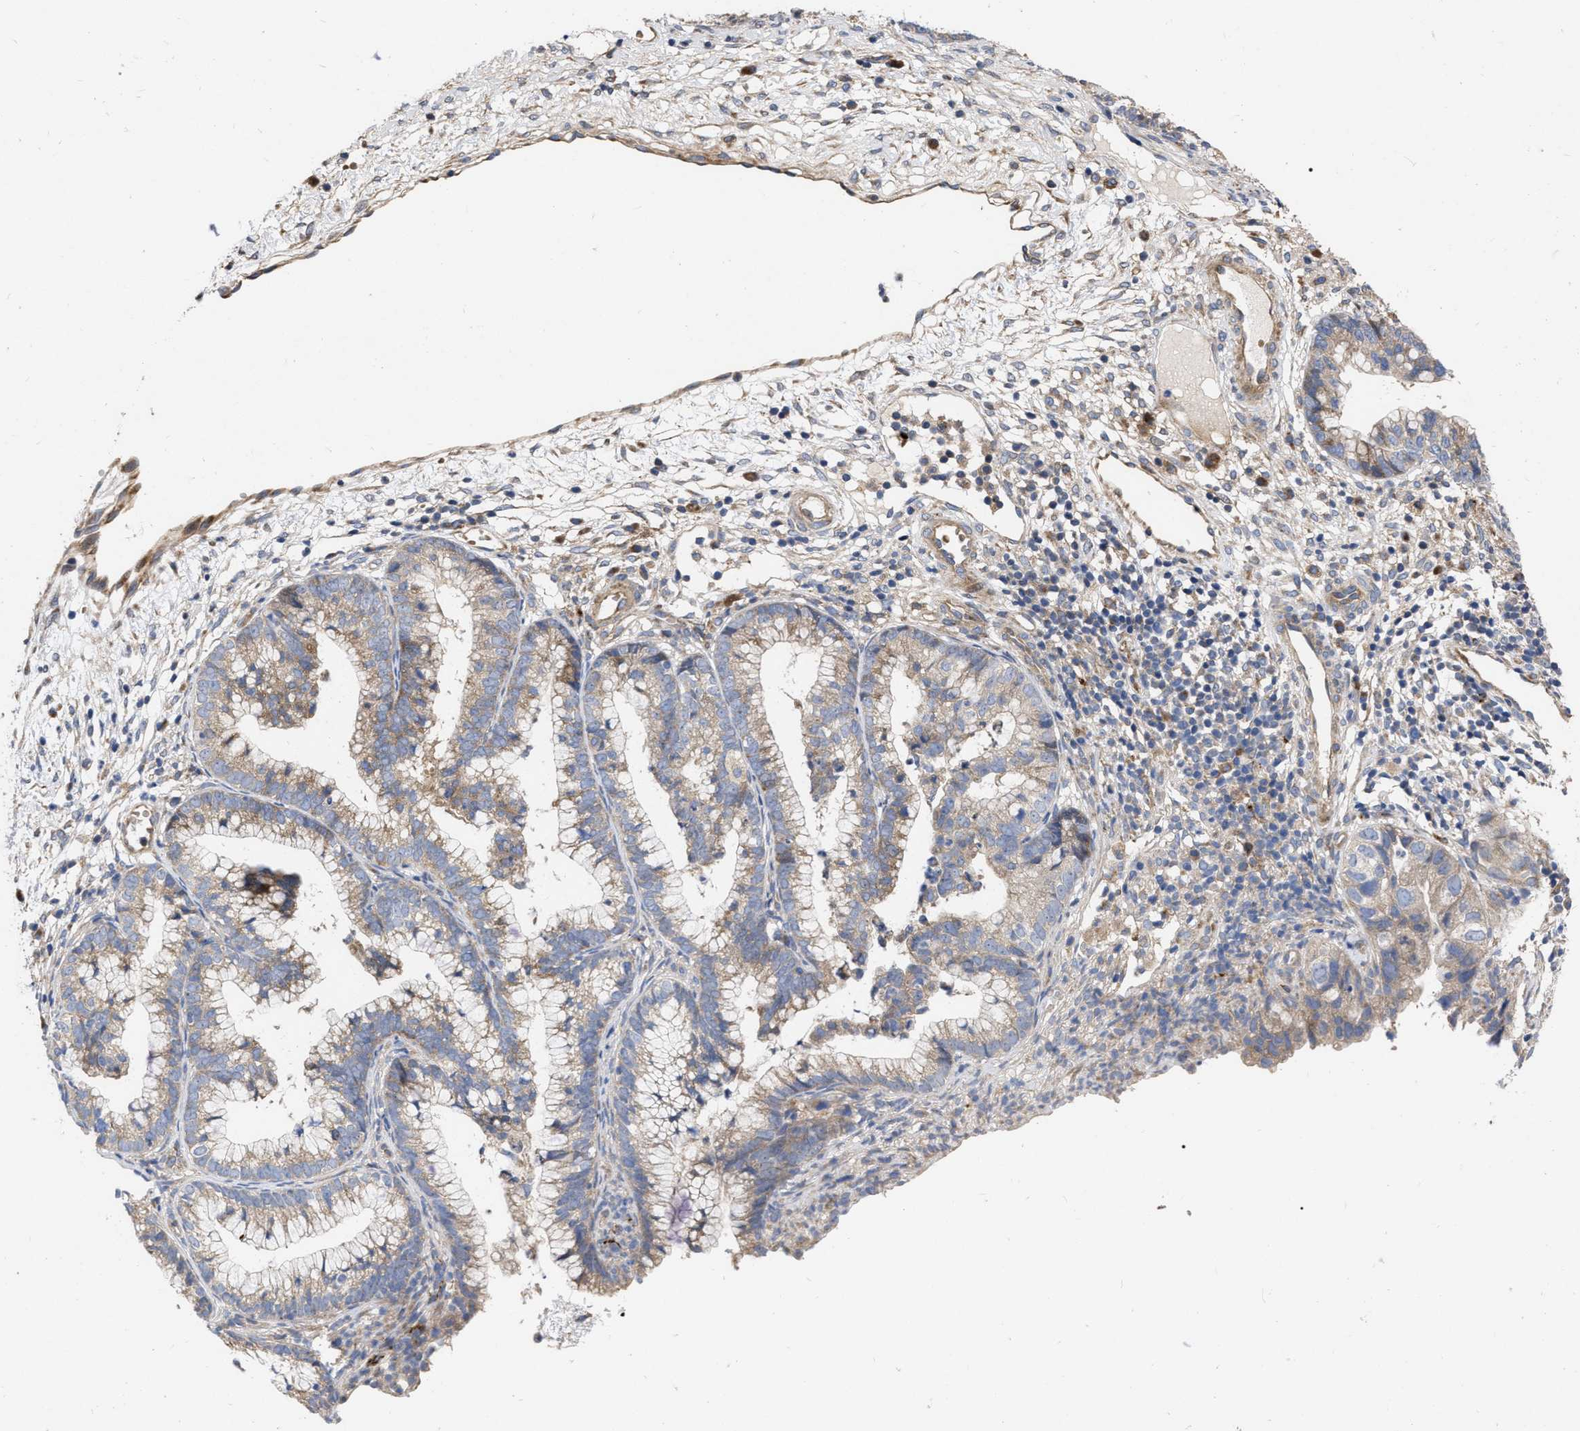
{"staining": {"intensity": "weak", "quantity": "25%-75%", "location": "cytoplasmic/membranous"}, "tissue": "cervical cancer", "cell_type": "Tumor cells", "image_type": "cancer", "snomed": [{"axis": "morphology", "description": "Adenocarcinoma, NOS"}, {"axis": "topography", "description": "Cervix"}], "caption": "The micrograph reveals immunohistochemical staining of adenocarcinoma (cervical). There is weak cytoplasmic/membranous staining is seen in approximately 25%-75% of tumor cells.", "gene": "MLST8", "patient": {"sex": "female", "age": 44}}